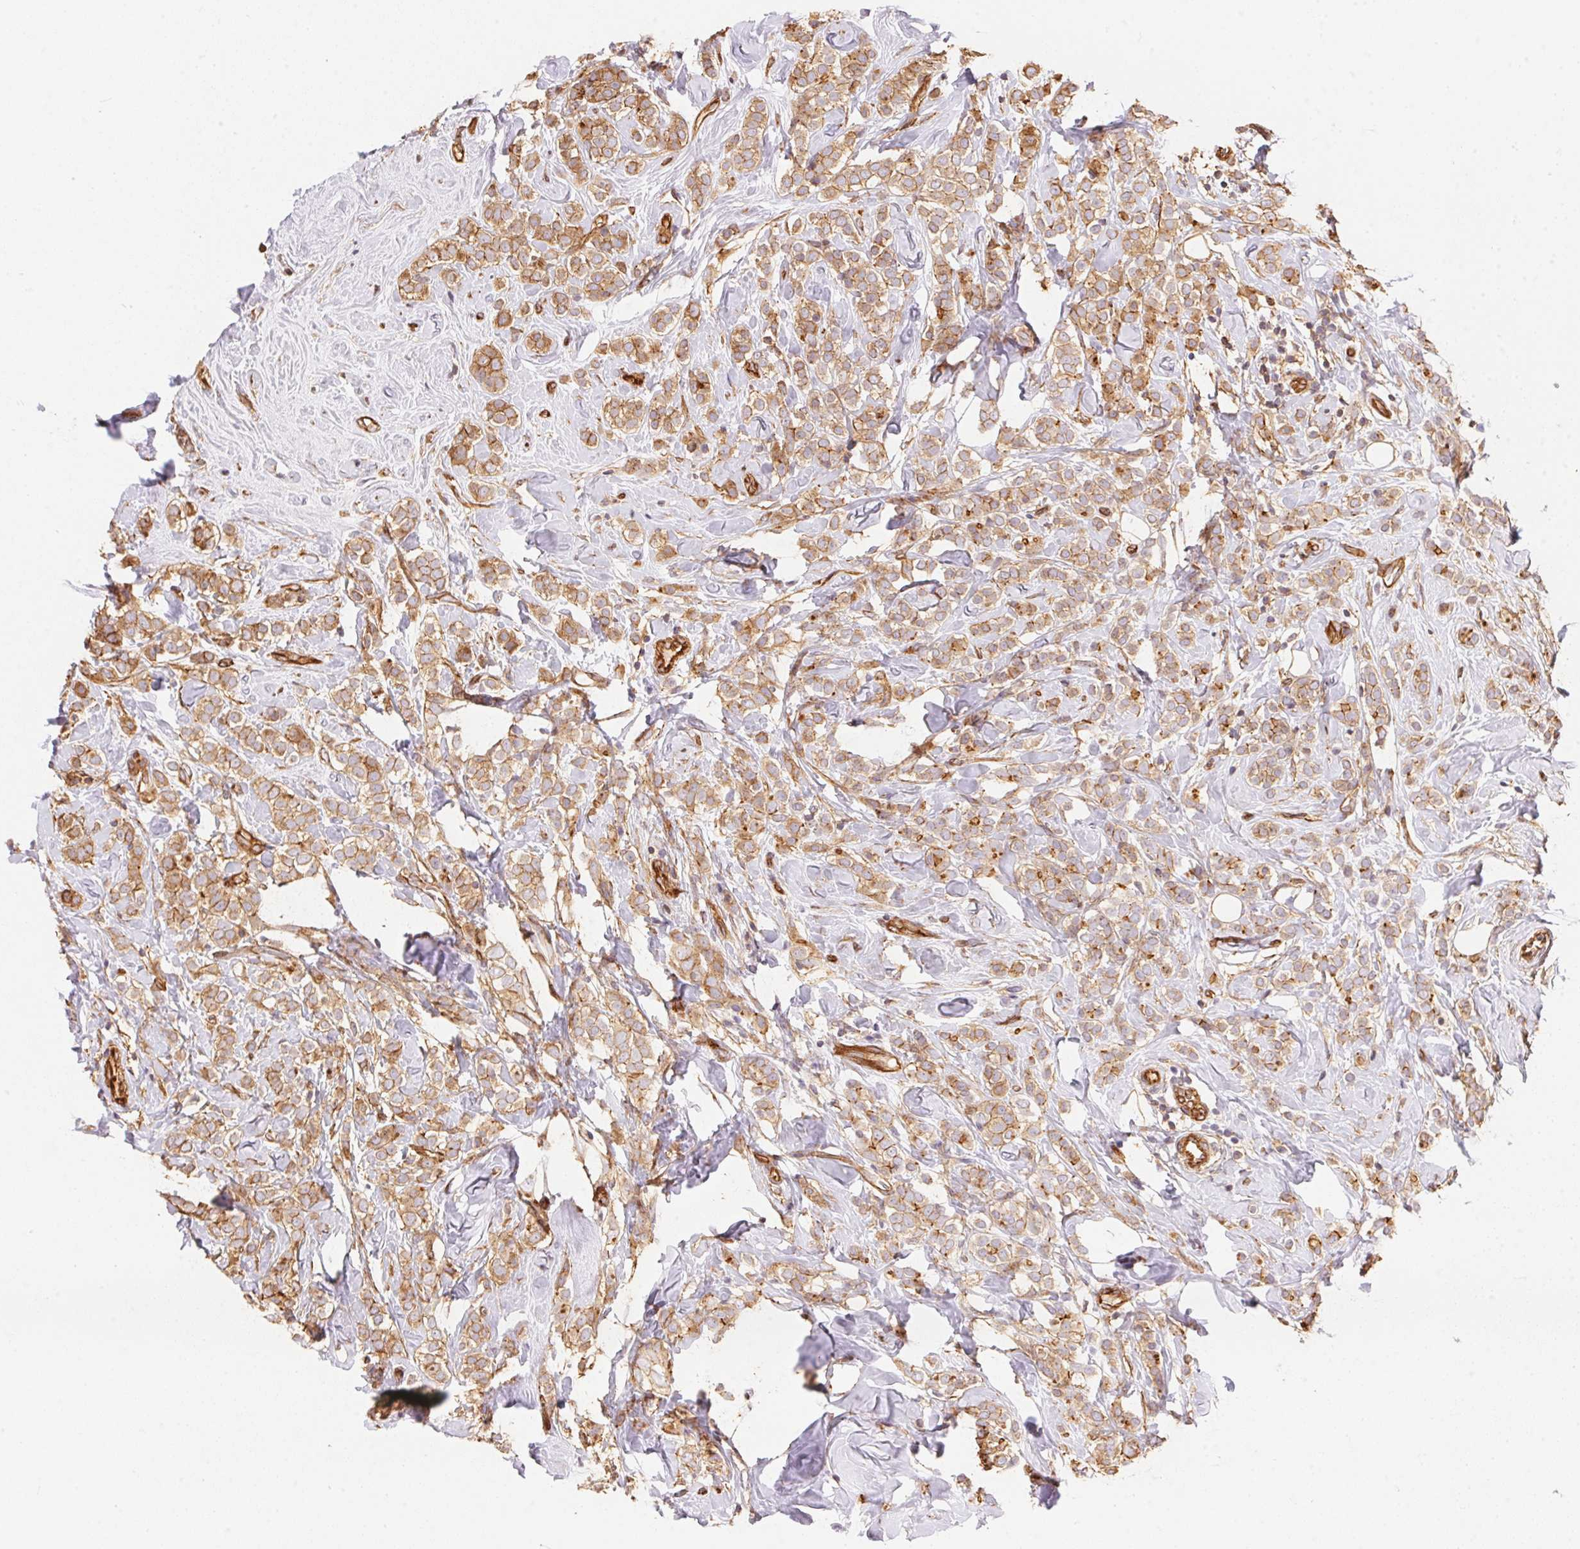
{"staining": {"intensity": "moderate", "quantity": ">75%", "location": "cytoplasmic/membranous"}, "tissue": "breast cancer", "cell_type": "Tumor cells", "image_type": "cancer", "snomed": [{"axis": "morphology", "description": "Lobular carcinoma"}, {"axis": "topography", "description": "Breast"}], "caption": "IHC micrograph of neoplastic tissue: breast cancer stained using immunohistochemistry displays medium levels of moderate protein expression localized specifically in the cytoplasmic/membranous of tumor cells, appearing as a cytoplasmic/membranous brown color.", "gene": "FRAS1", "patient": {"sex": "female", "age": 49}}